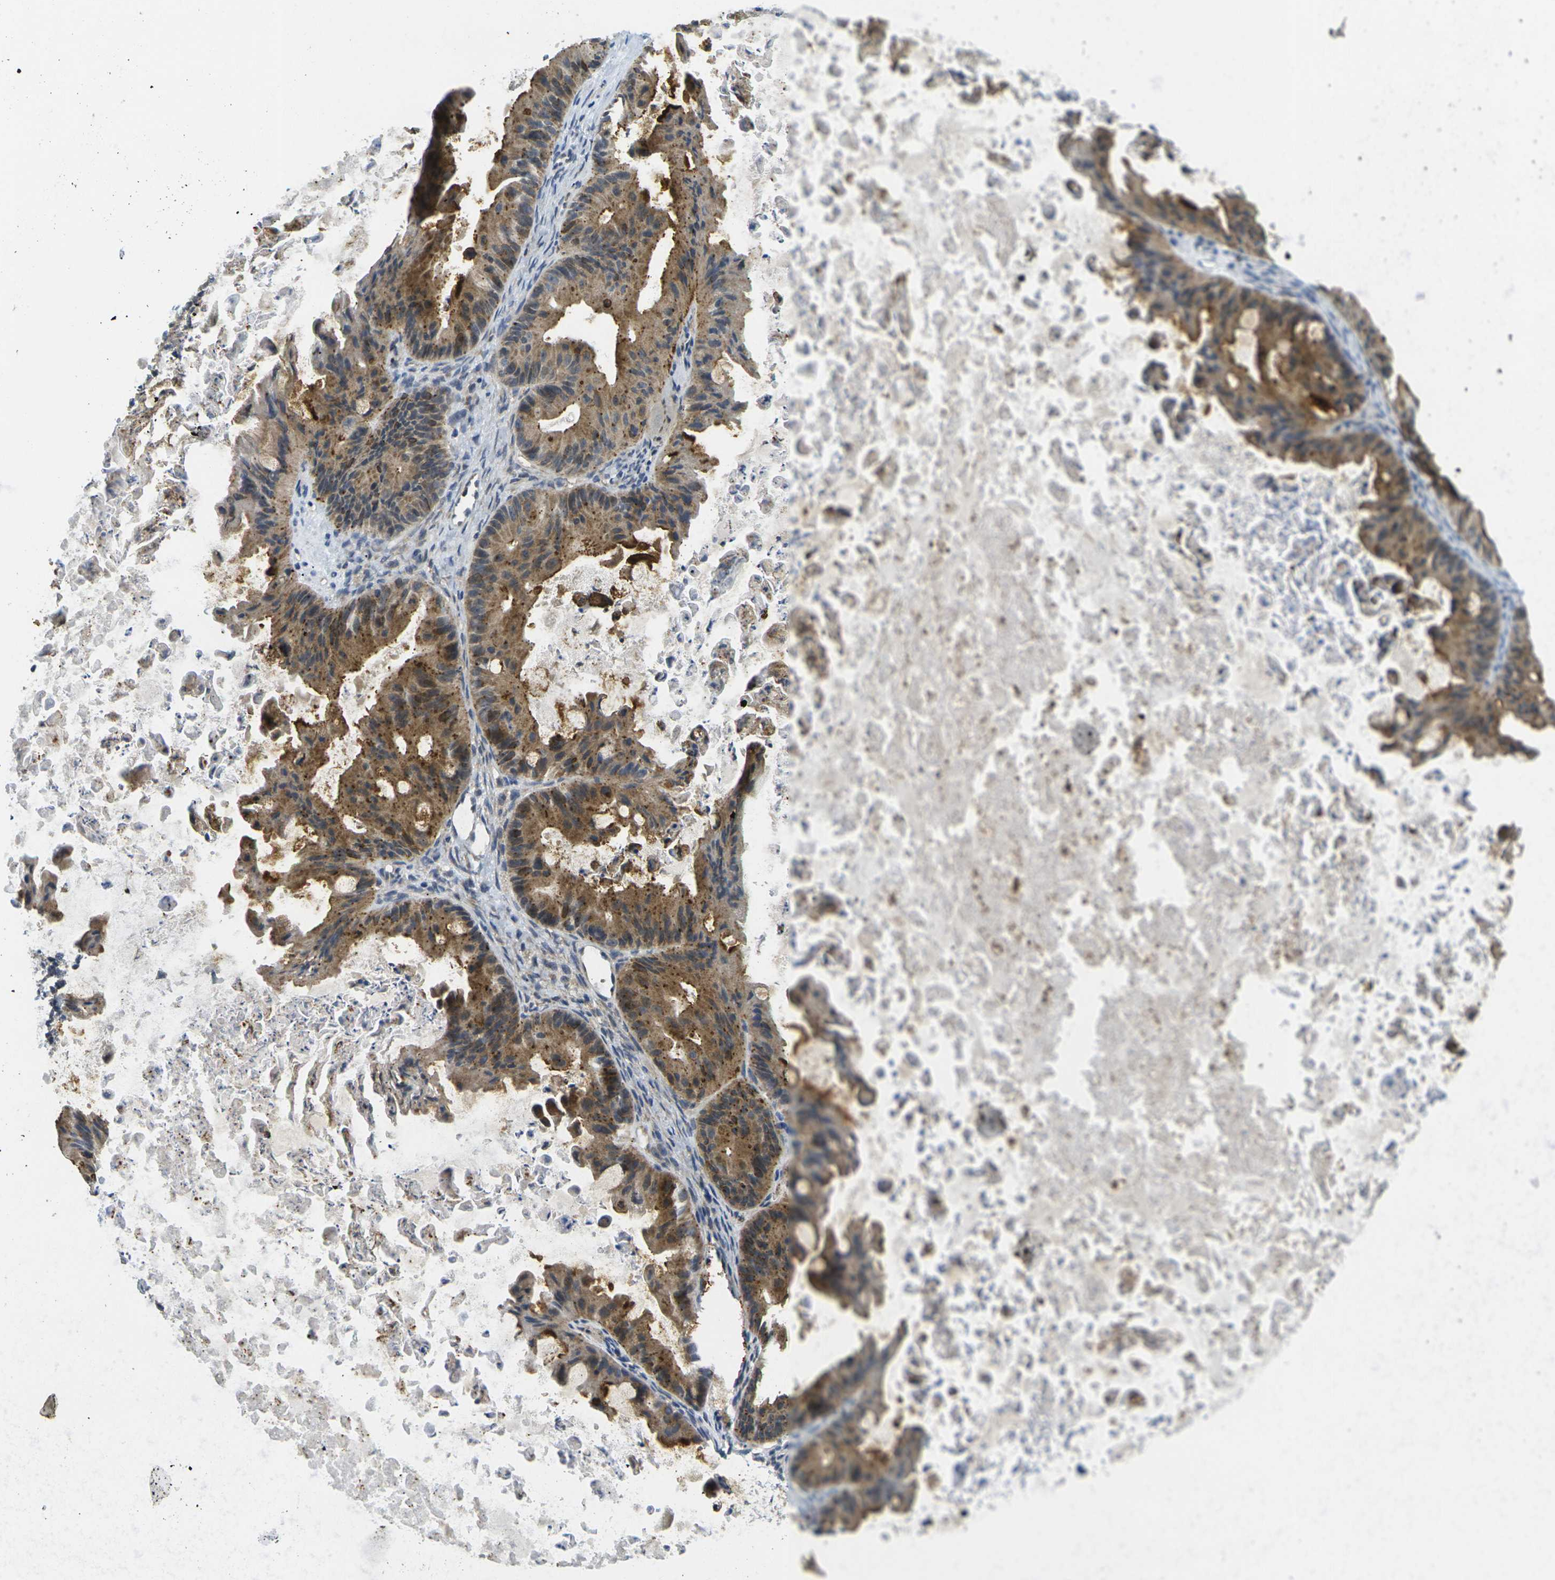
{"staining": {"intensity": "moderate", "quantity": ">75%", "location": "cytoplasmic/membranous"}, "tissue": "ovarian cancer", "cell_type": "Tumor cells", "image_type": "cancer", "snomed": [{"axis": "morphology", "description": "Cystadenocarcinoma, mucinous, NOS"}, {"axis": "topography", "description": "Ovary"}], "caption": "Immunohistochemistry (IHC) micrograph of human ovarian mucinous cystadenocarcinoma stained for a protein (brown), which shows medium levels of moderate cytoplasmic/membranous staining in about >75% of tumor cells.", "gene": "MINAR2", "patient": {"sex": "female", "age": 37}}